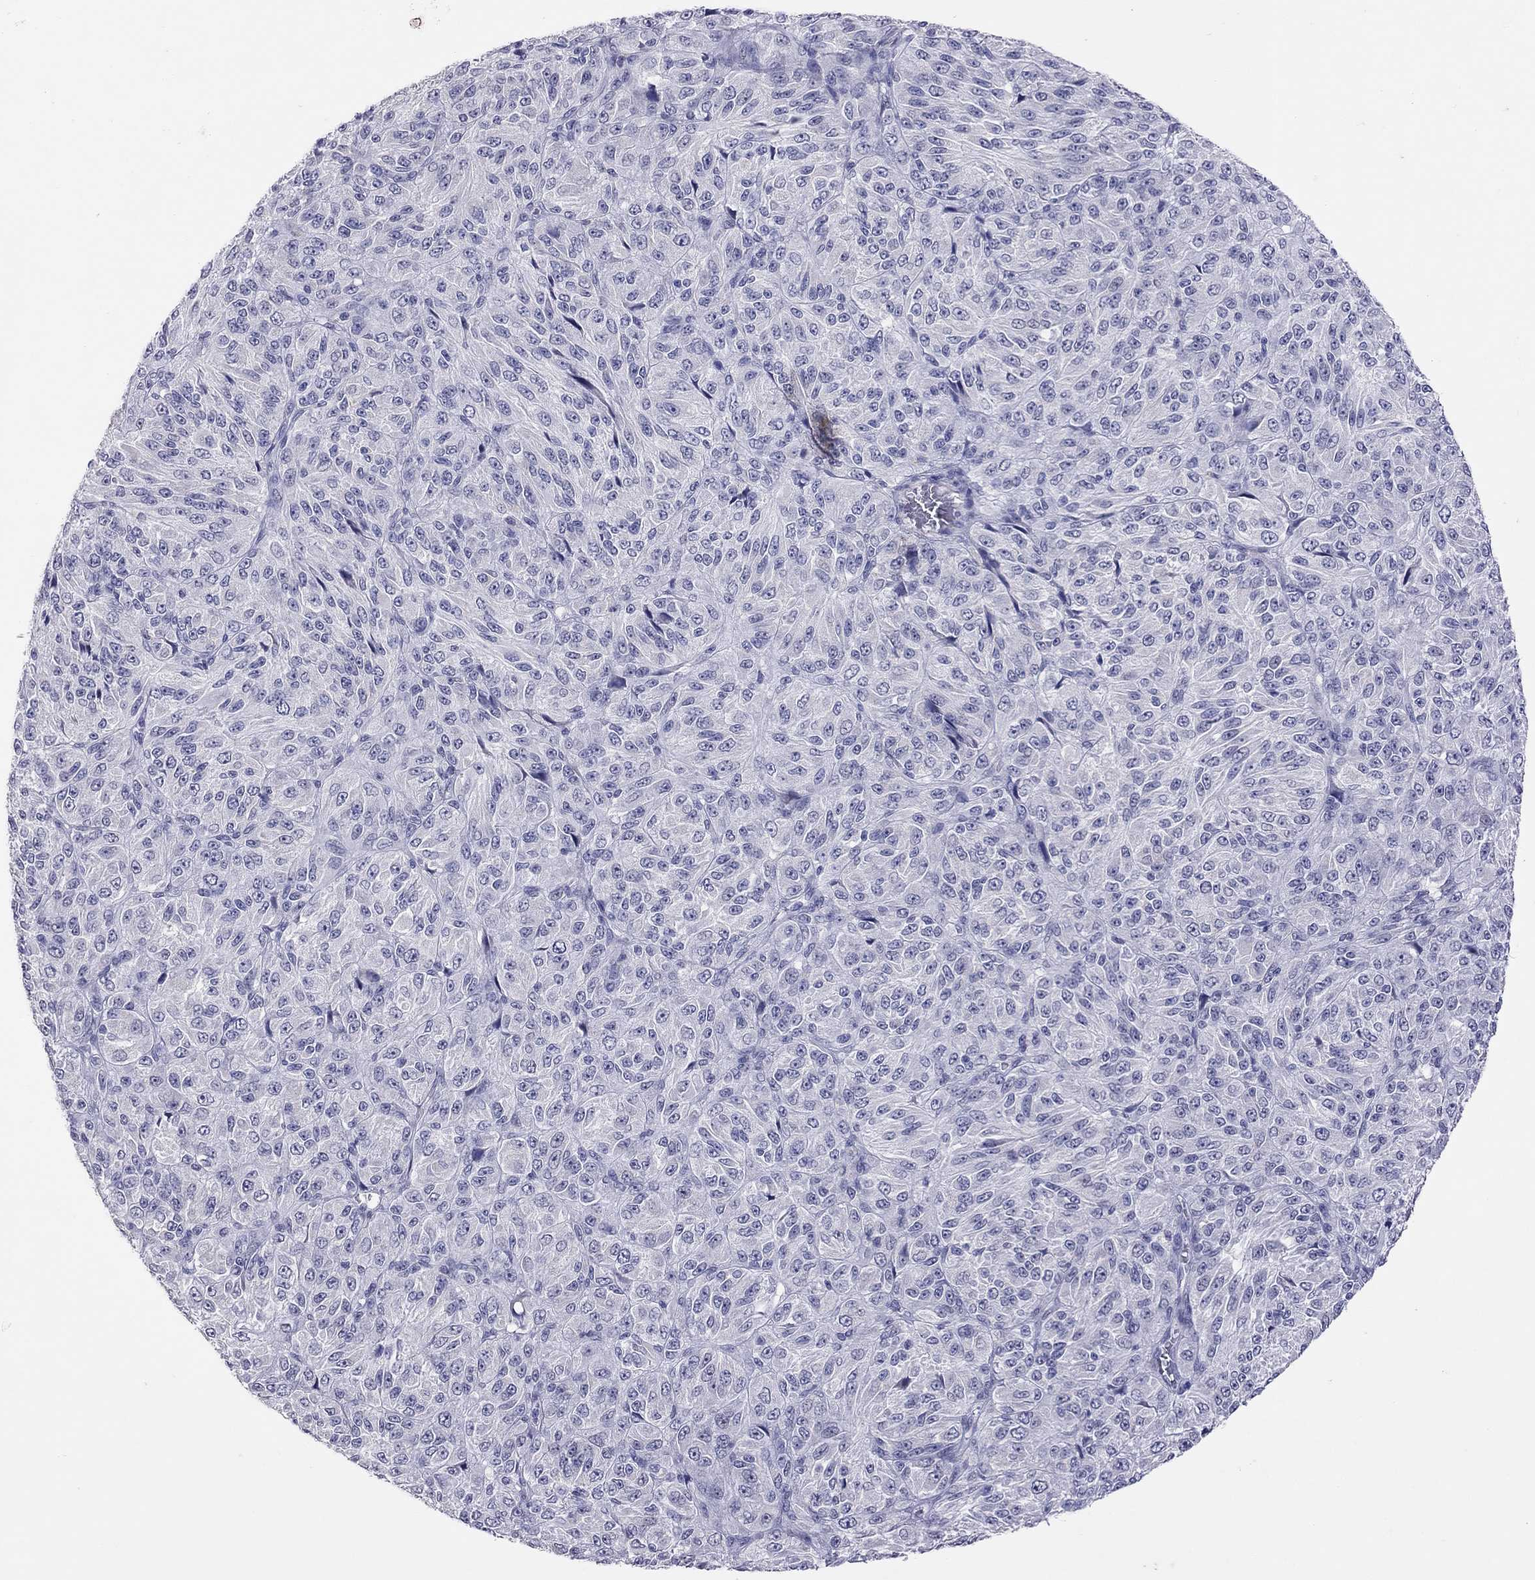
{"staining": {"intensity": "negative", "quantity": "none", "location": "none"}, "tissue": "melanoma", "cell_type": "Tumor cells", "image_type": "cancer", "snomed": [{"axis": "morphology", "description": "Malignant melanoma, Metastatic site"}, {"axis": "topography", "description": "Brain"}], "caption": "Photomicrograph shows no protein expression in tumor cells of melanoma tissue. (Brightfield microscopy of DAB (3,3'-diaminobenzidine) immunohistochemistry at high magnification).", "gene": "SLAMF1", "patient": {"sex": "female", "age": 56}}